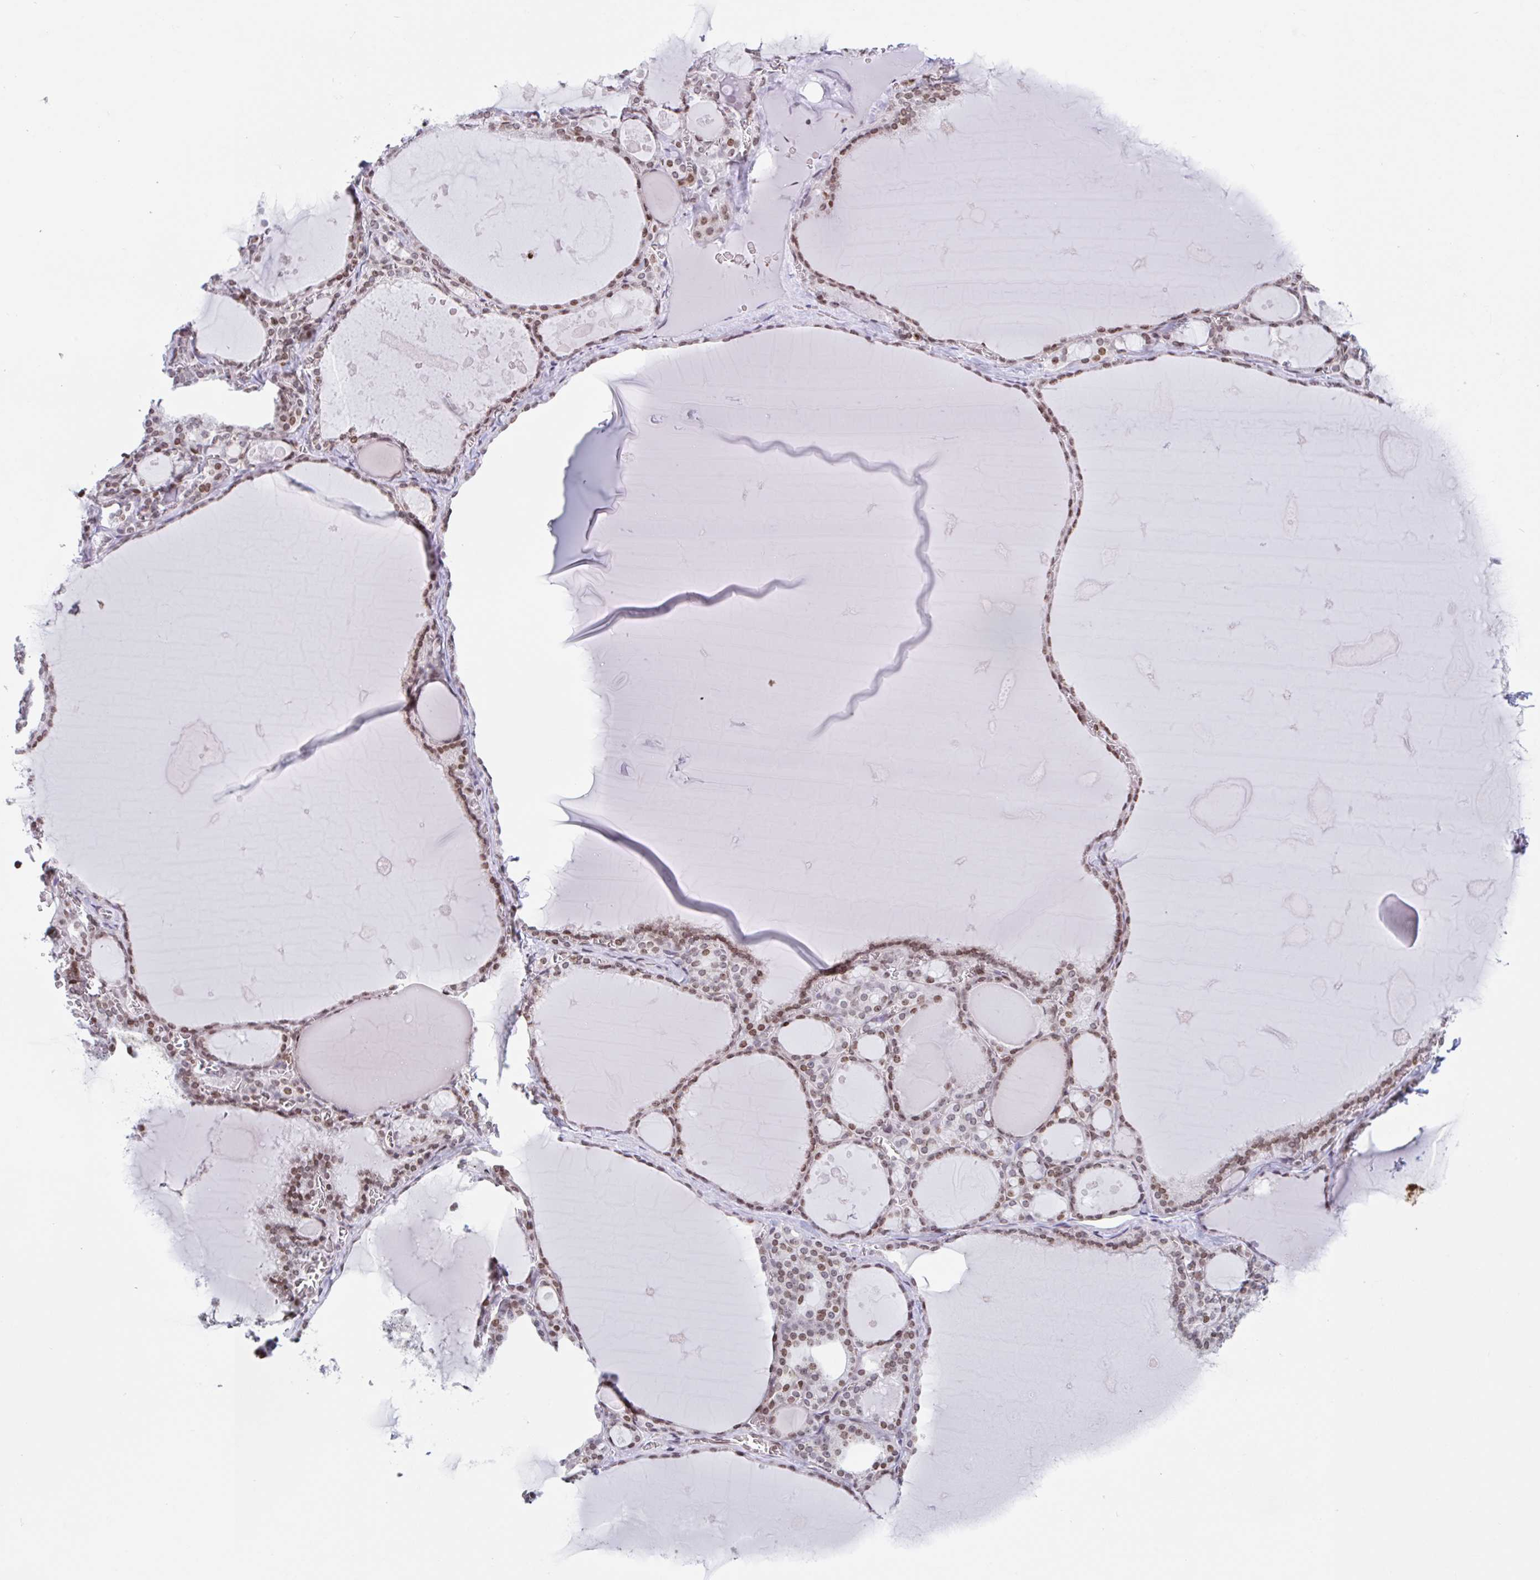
{"staining": {"intensity": "moderate", "quantity": ">75%", "location": "nuclear"}, "tissue": "thyroid gland", "cell_type": "Glandular cells", "image_type": "normal", "snomed": [{"axis": "morphology", "description": "Normal tissue, NOS"}, {"axis": "topography", "description": "Thyroid gland"}], "caption": "Thyroid gland stained with a brown dye demonstrates moderate nuclear positive staining in about >75% of glandular cells.", "gene": "NOL6", "patient": {"sex": "male", "age": 56}}